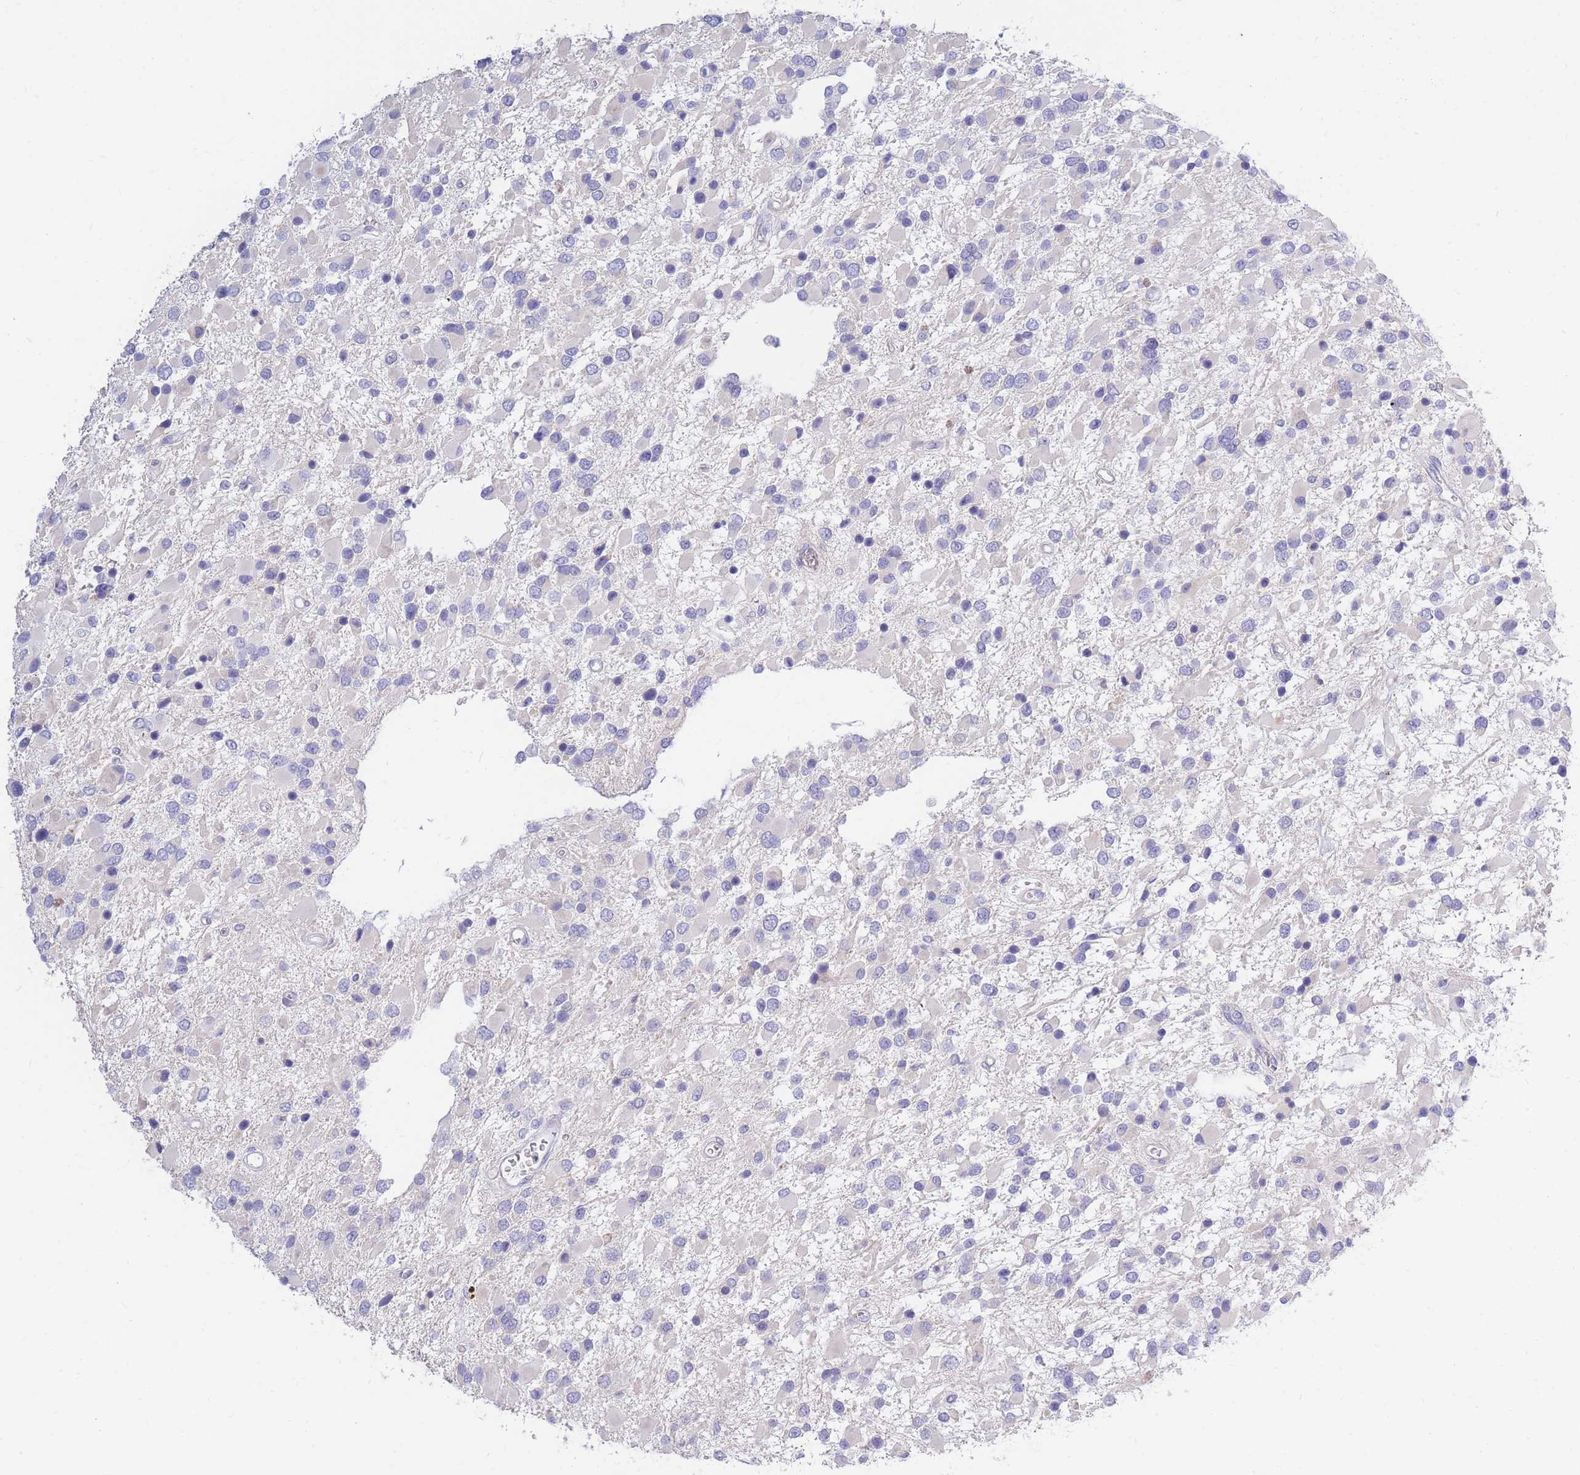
{"staining": {"intensity": "negative", "quantity": "none", "location": "none"}, "tissue": "glioma", "cell_type": "Tumor cells", "image_type": "cancer", "snomed": [{"axis": "morphology", "description": "Glioma, malignant, High grade"}, {"axis": "topography", "description": "Brain"}], "caption": "DAB immunohistochemical staining of glioma demonstrates no significant positivity in tumor cells. (DAB immunohistochemistry (IHC) visualized using brightfield microscopy, high magnification).", "gene": "TPSD1", "patient": {"sex": "male", "age": 53}}